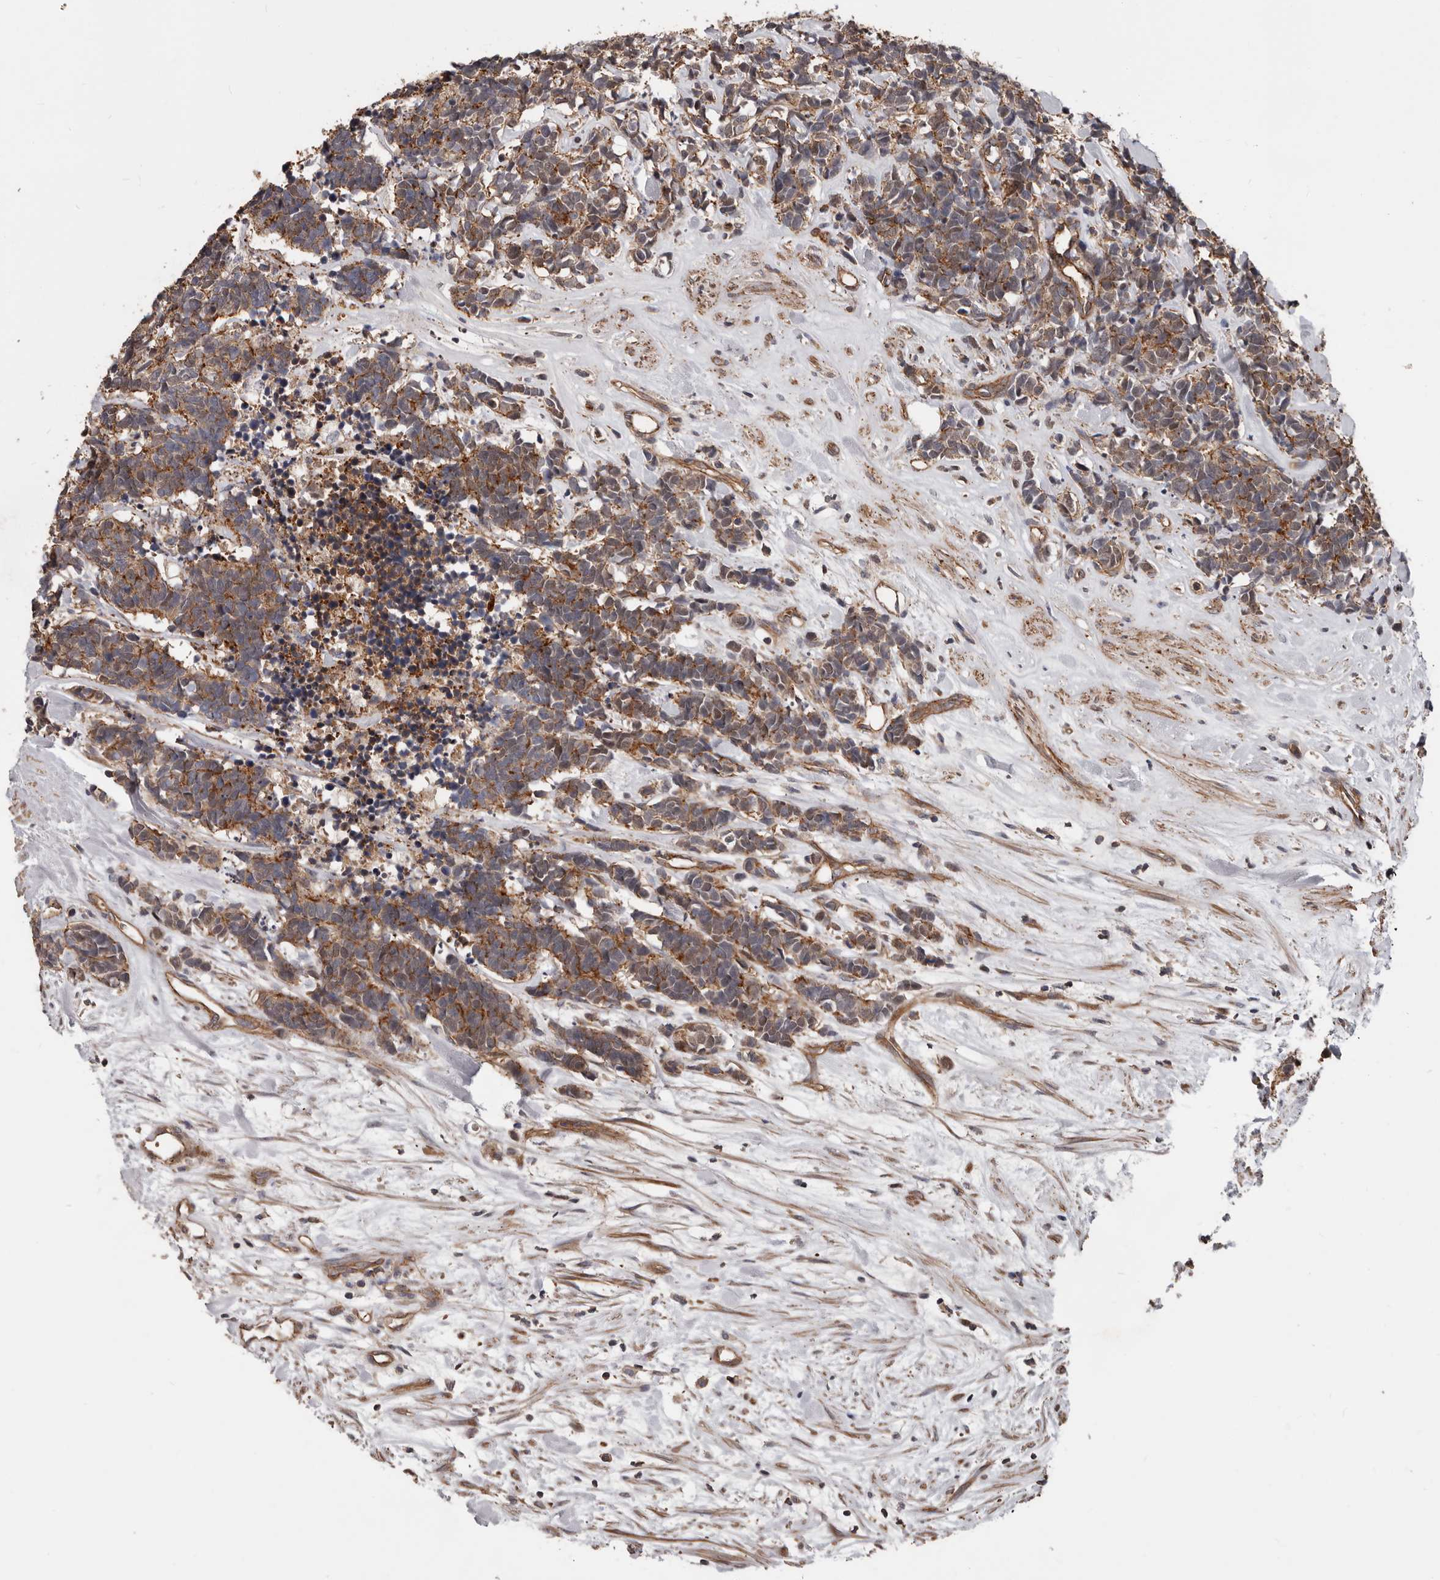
{"staining": {"intensity": "moderate", "quantity": ">75%", "location": "cytoplasmic/membranous"}, "tissue": "carcinoid", "cell_type": "Tumor cells", "image_type": "cancer", "snomed": [{"axis": "morphology", "description": "Carcinoma, NOS"}, {"axis": "morphology", "description": "Carcinoid, malignant, NOS"}, {"axis": "topography", "description": "Urinary bladder"}], "caption": "A medium amount of moderate cytoplasmic/membranous positivity is seen in about >75% of tumor cells in carcinoid tissue.", "gene": "PNRC2", "patient": {"sex": "male", "age": 57}}